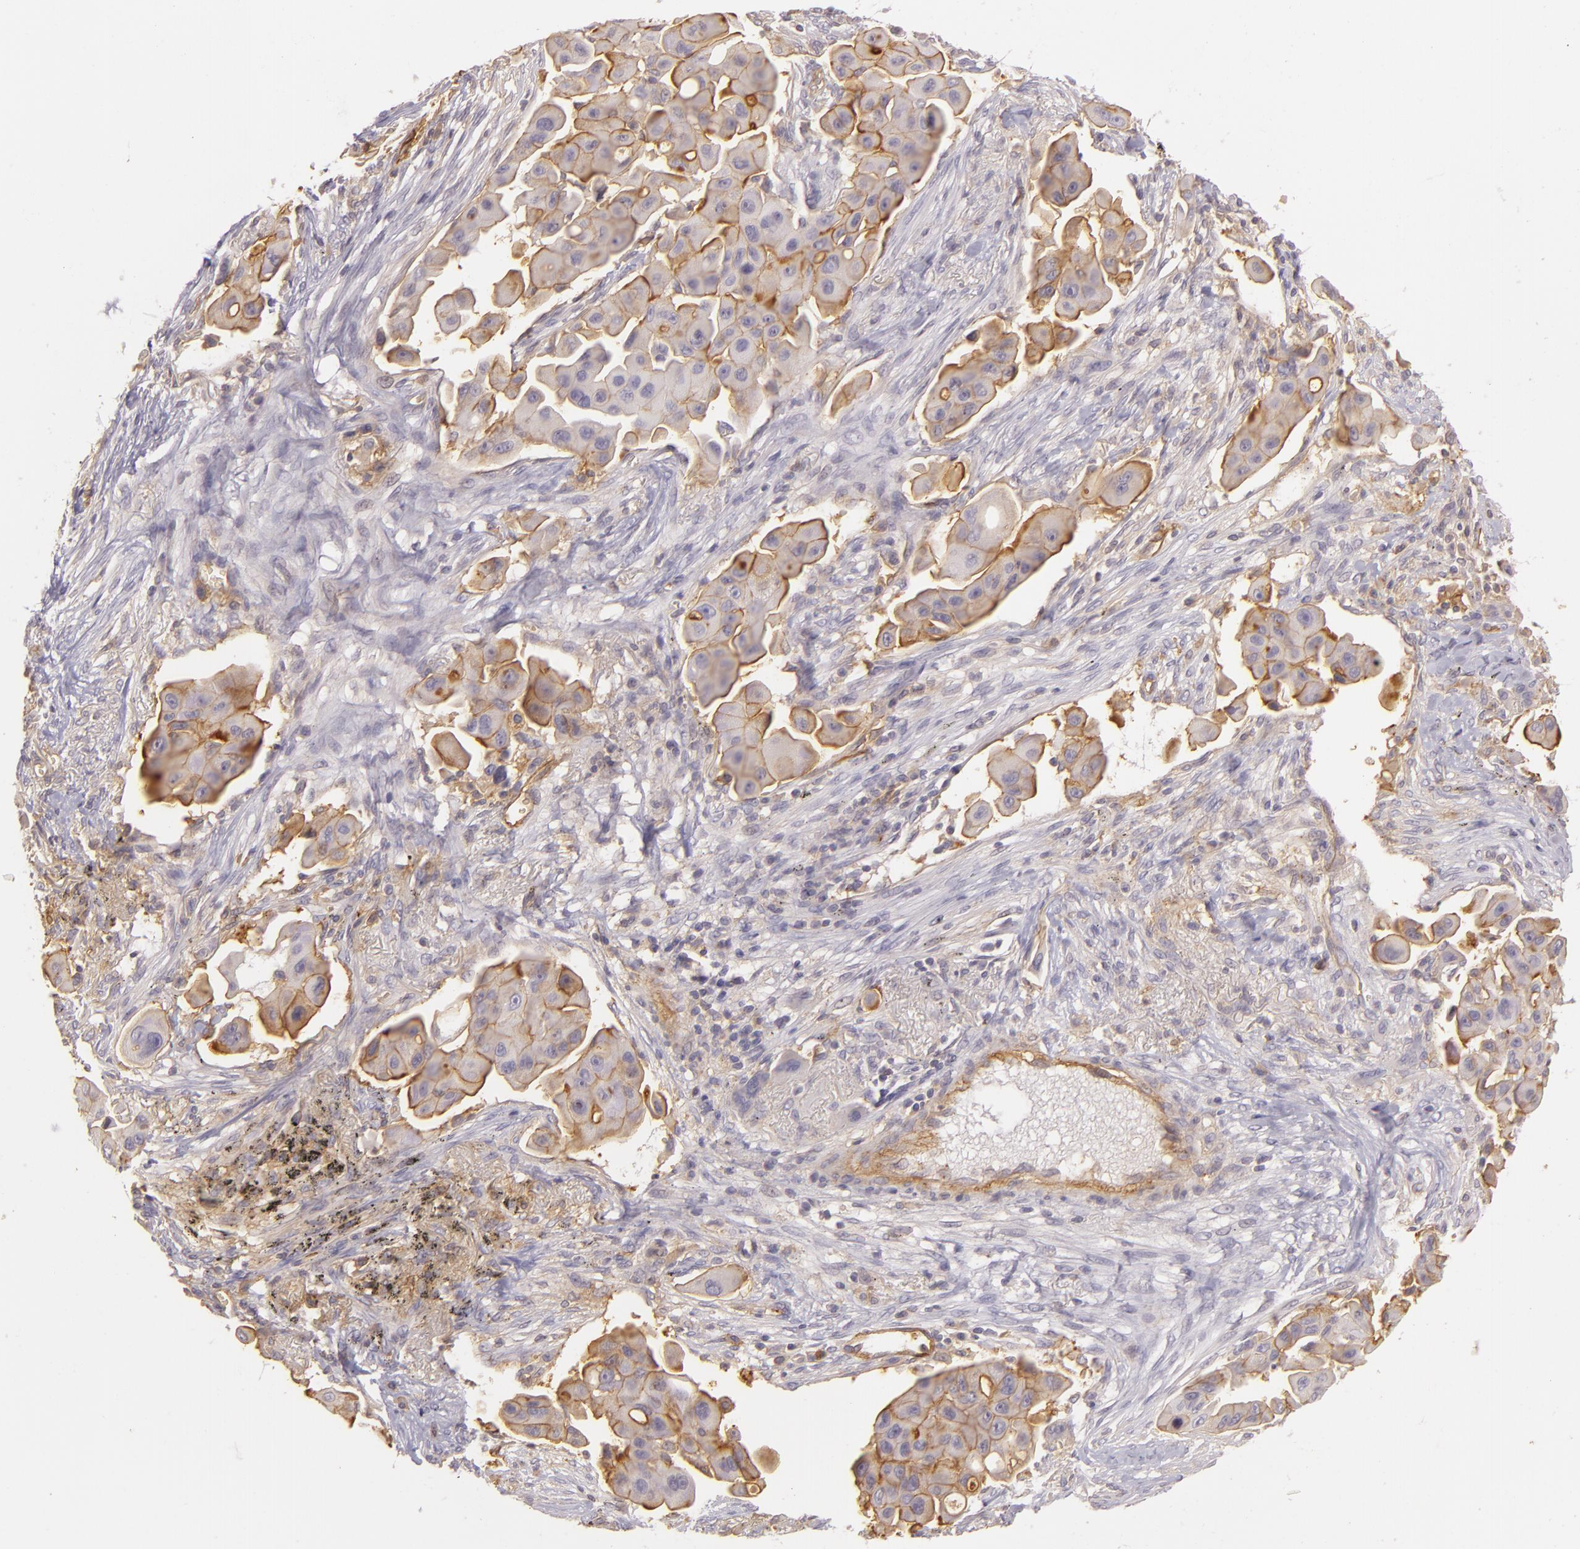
{"staining": {"intensity": "moderate", "quantity": ">75%", "location": "cytoplasmic/membranous"}, "tissue": "lung cancer", "cell_type": "Tumor cells", "image_type": "cancer", "snomed": [{"axis": "morphology", "description": "Adenocarcinoma, NOS"}, {"axis": "topography", "description": "Lung"}], "caption": "DAB (3,3'-diaminobenzidine) immunohistochemical staining of human lung cancer shows moderate cytoplasmic/membranous protein positivity in about >75% of tumor cells. (DAB (3,3'-diaminobenzidine) IHC, brown staining for protein, blue staining for nuclei).", "gene": "CD59", "patient": {"sex": "male", "age": 68}}